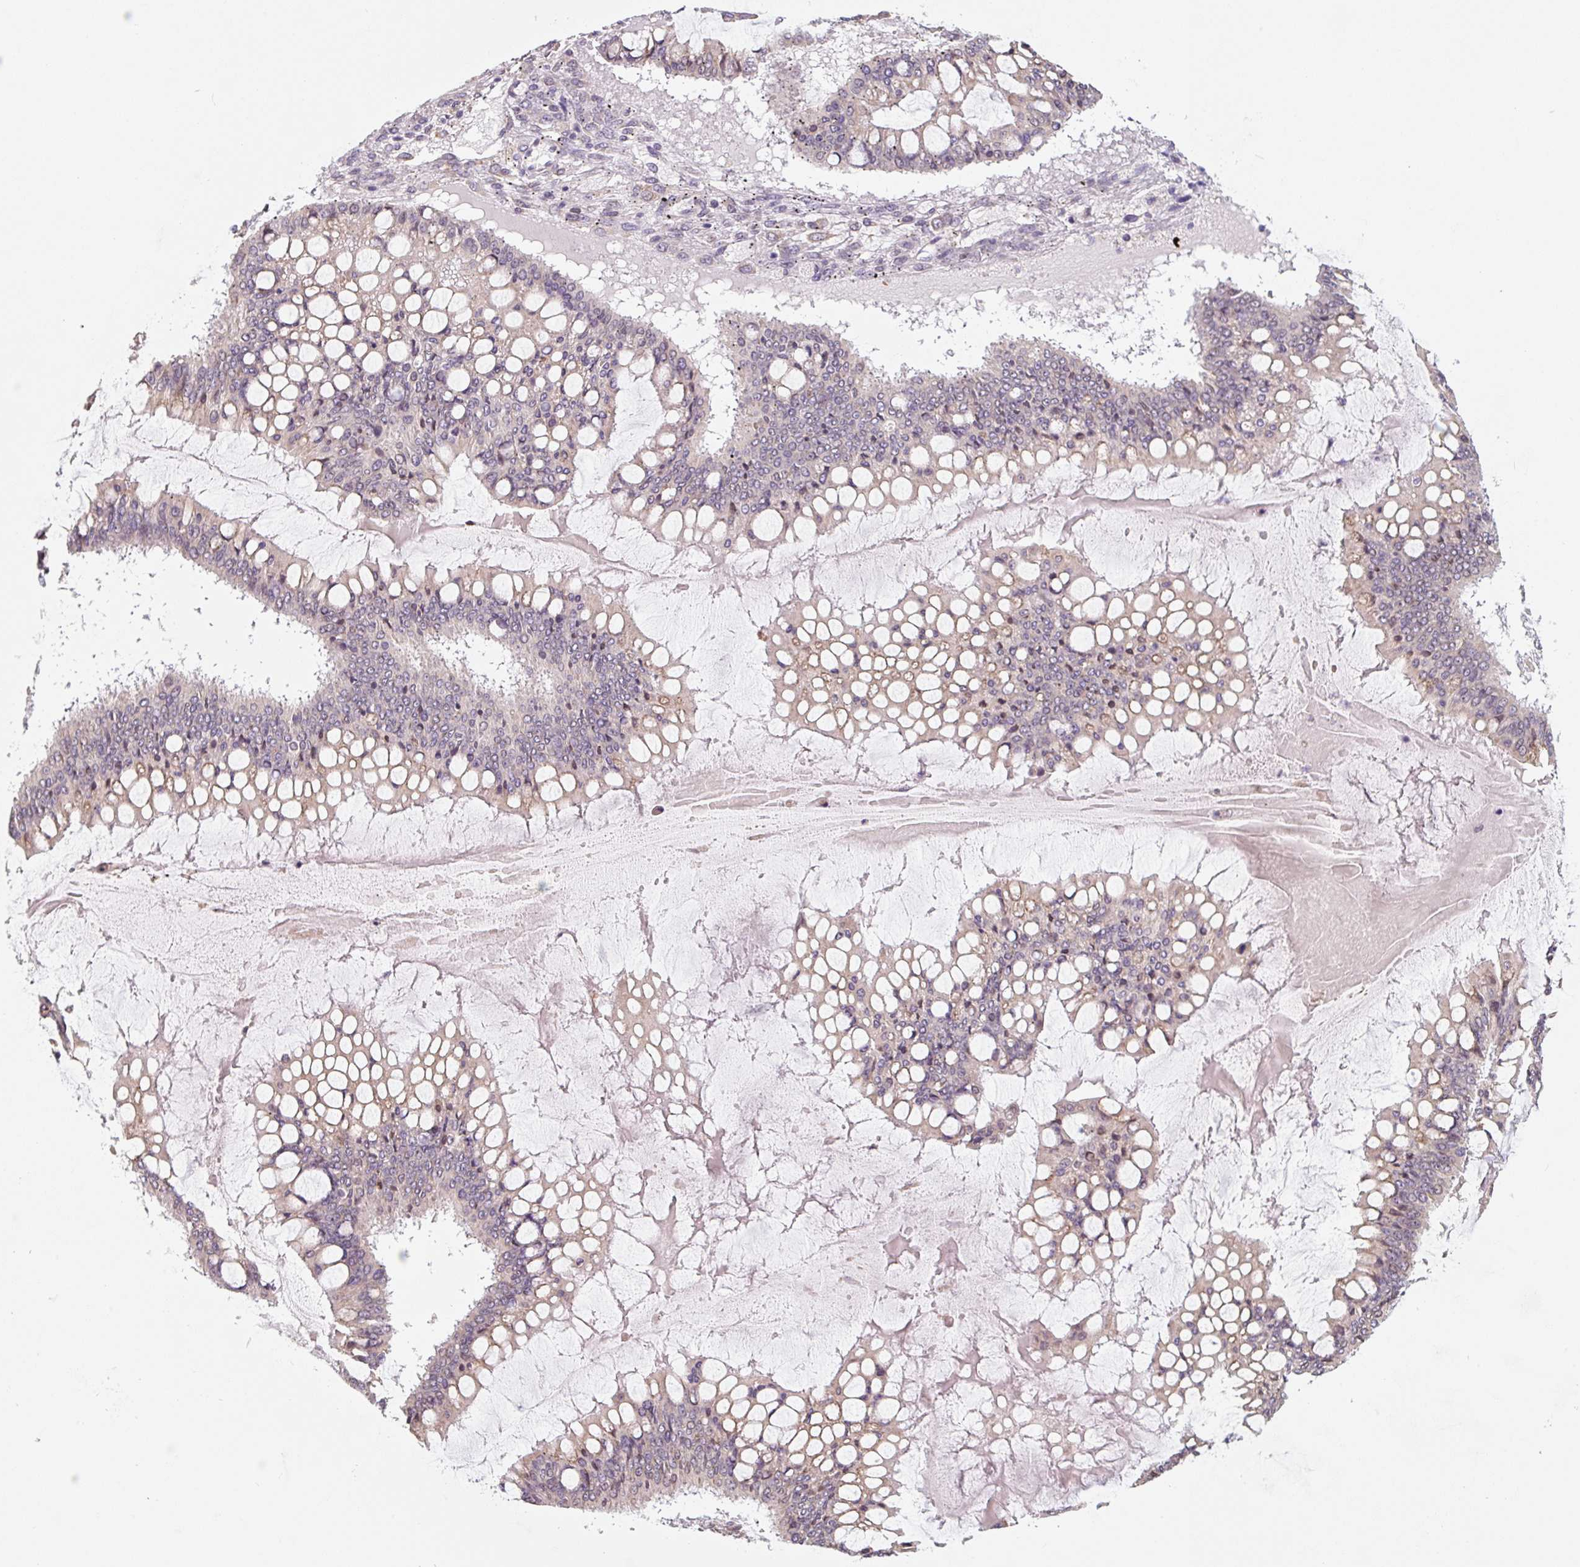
{"staining": {"intensity": "negative", "quantity": "none", "location": "none"}, "tissue": "ovarian cancer", "cell_type": "Tumor cells", "image_type": "cancer", "snomed": [{"axis": "morphology", "description": "Cystadenocarcinoma, mucinous, NOS"}, {"axis": "topography", "description": "Ovary"}], "caption": "This is an immunohistochemistry (IHC) photomicrograph of mucinous cystadenocarcinoma (ovarian). There is no positivity in tumor cells.", "gene": "ASRGL1", "patient": {"sex": "female", "age": 73}}